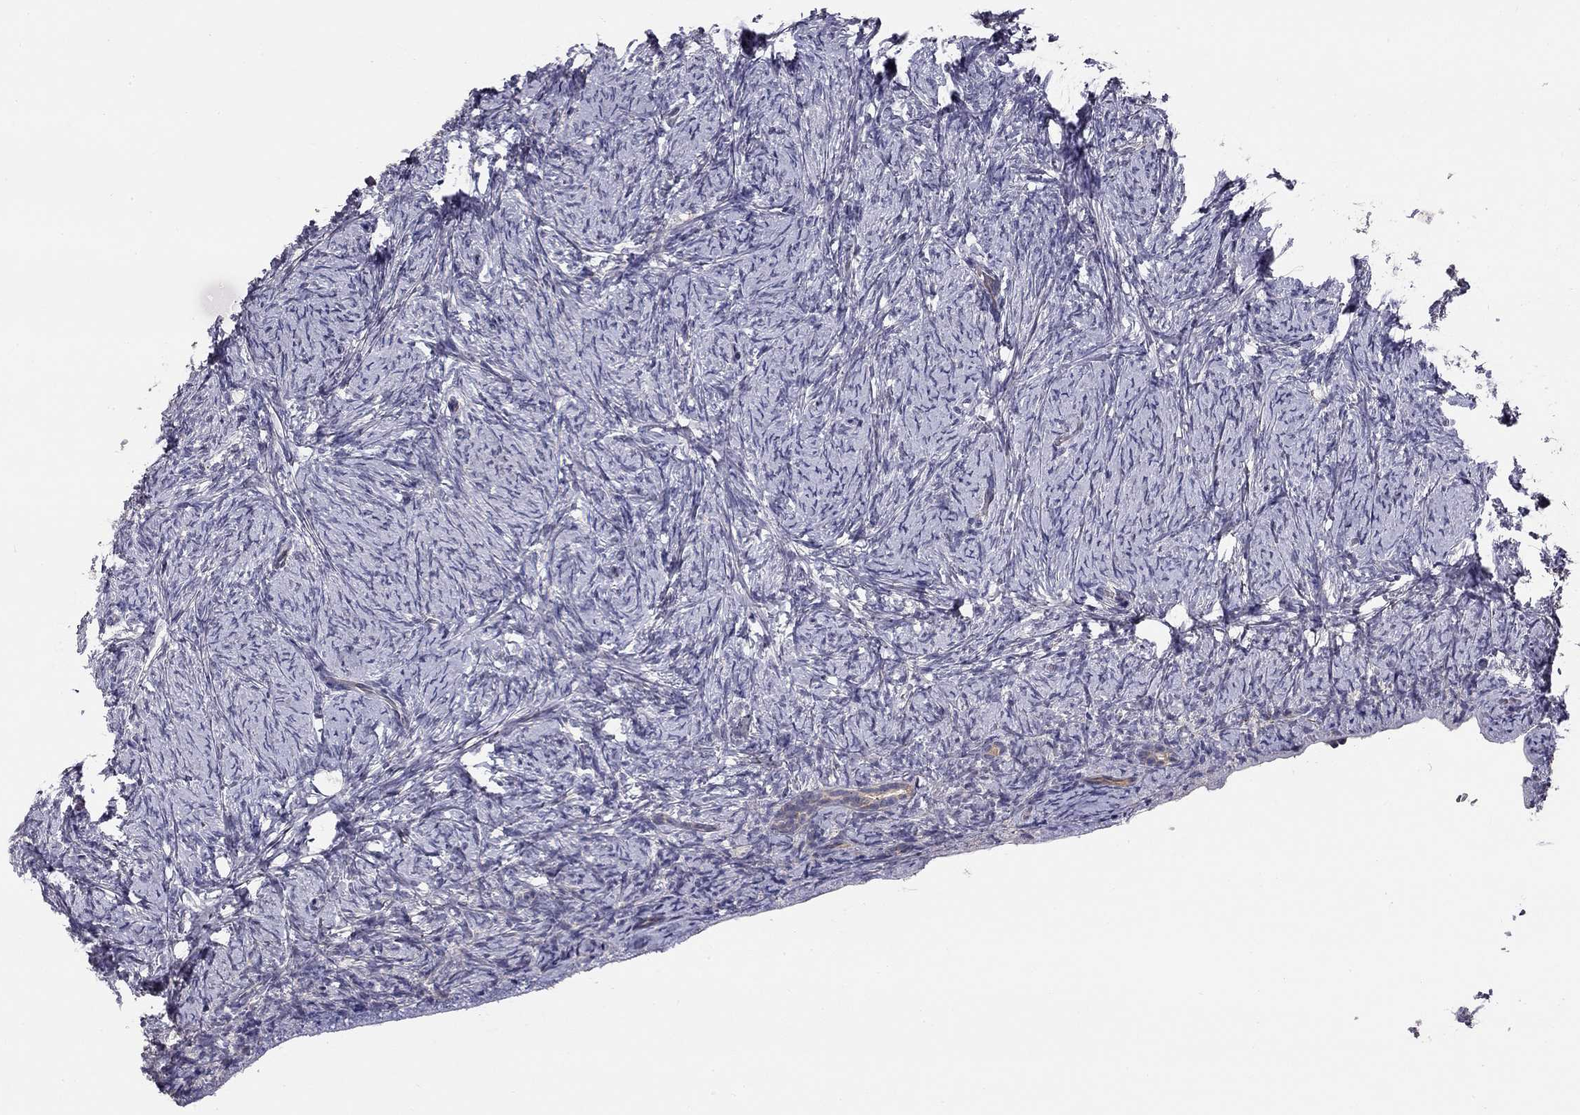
{"staining": {"intensity": "negative", "quantity": "none", "location": "none"}, "tissue": "ovary", "cell_type": "Ovarian stroma cells", "image_type": "normal", "snomed": [{"axis": "morphology", "description": "Normal tissue, NOS"}, {"axis": "topography", "description": "Ovary"}], "caption": "IHC micrograph of unremarkable ovary stained for a protein (brown), which demonstrates no staining in ovarian stroma cells. Brightfield microscopy of immunohistochemistry (IHC) stained with DAB (brown) and hematoxylin (blue), captured at high magnification.", "gene": "GJB4", "patient": {"sex": "female", "age": 34}}